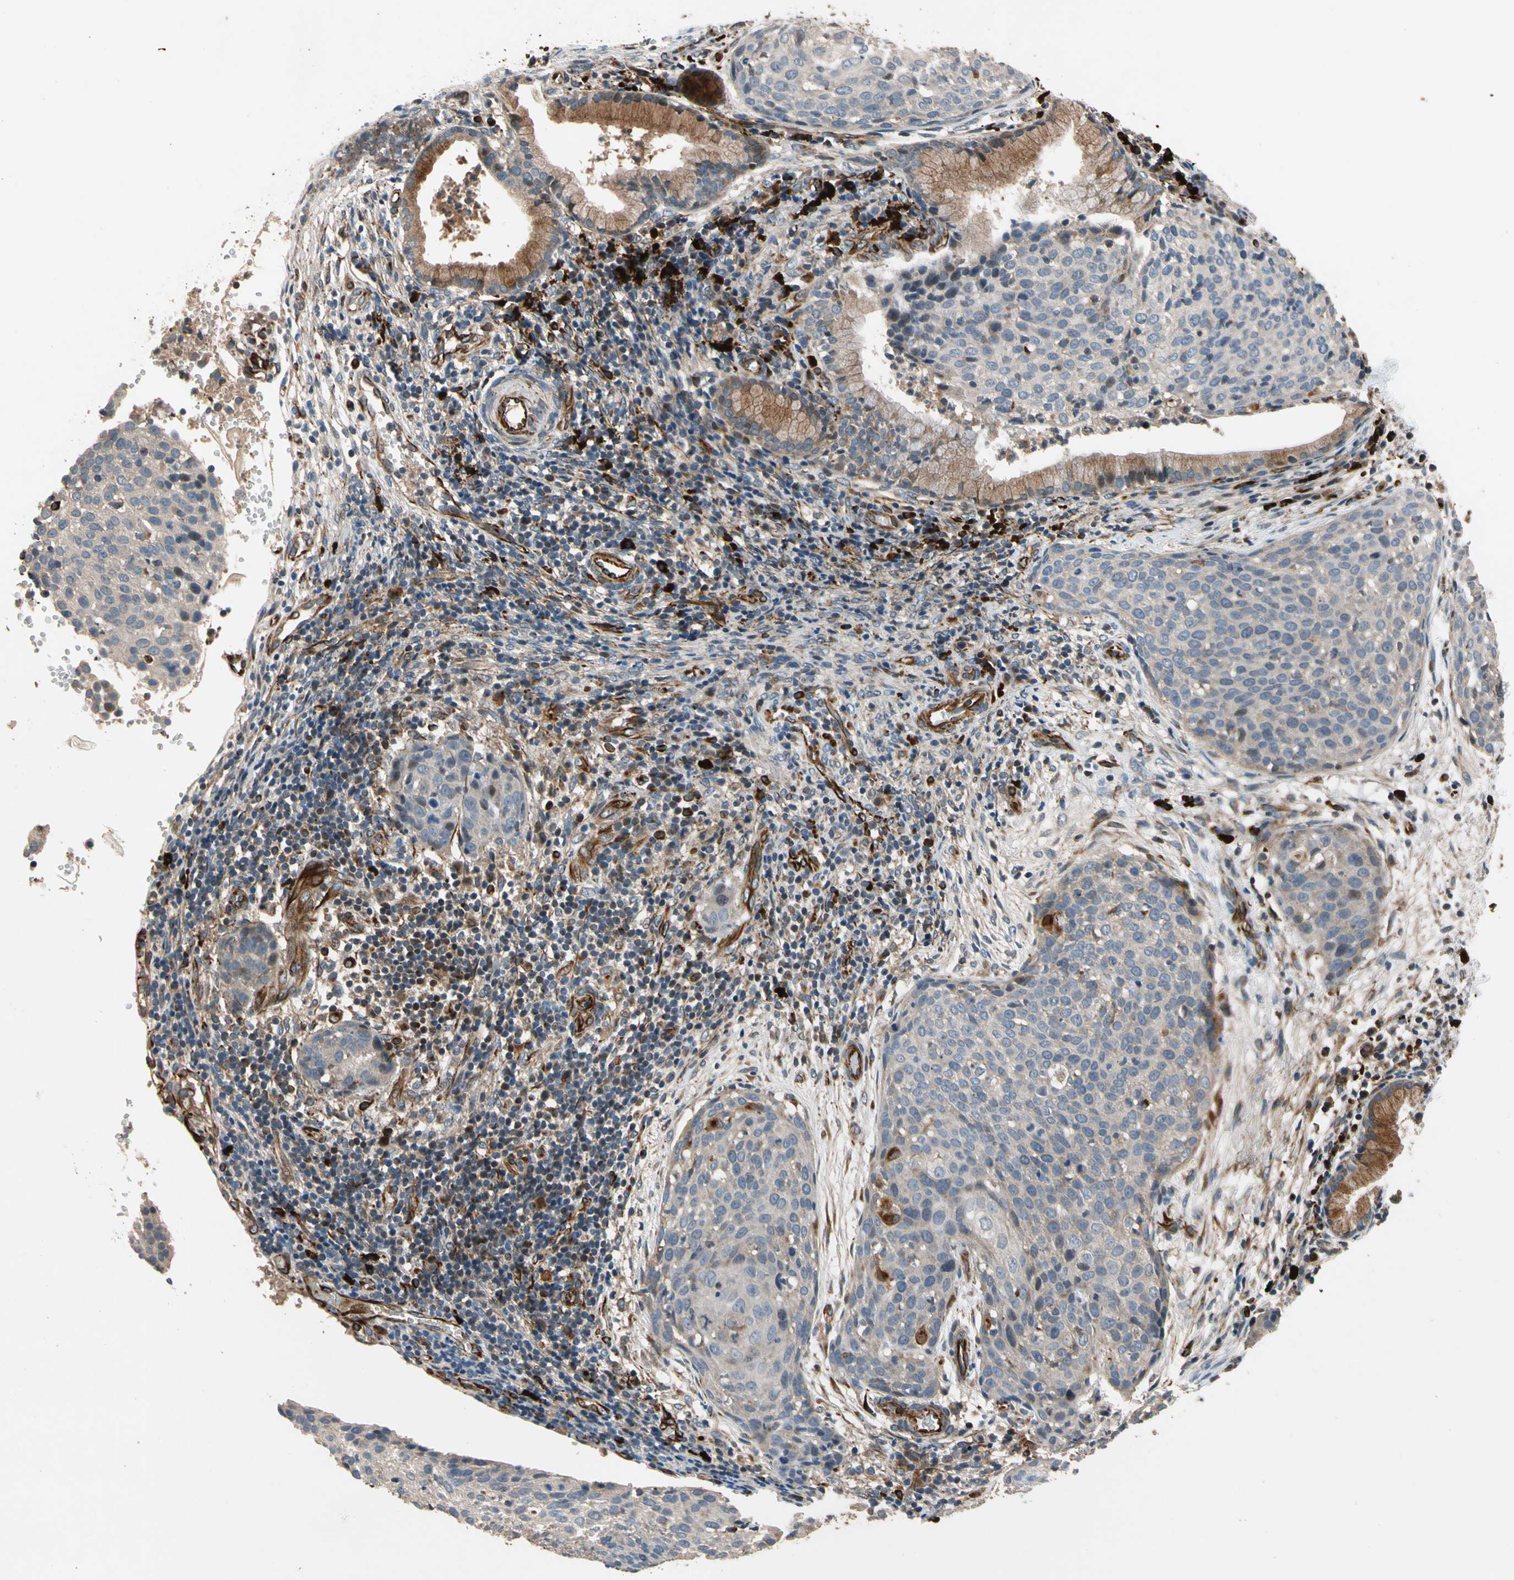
{"staining": {"intensity": "weak", "quantity": "<25%", "location": "cytoplasmic/membranous"}, "tissue": "cervical cancer", "cell_type": "Tumor cells", "image_type": "cancer", "snomed": [{"axis": "morphology", "description": "Squamous cell carcinoma, NOS"}, {"axis": "topography", "description": "Cervix"}], "caption": "IHC histopathology image of neoplastic tissue: cervical cancer (squamous cell carcinoma) stained with DAB (3,3'-diaminobenzidine) reveals no significant protein staining in tumor cells. Nuclei are stained in blue.", "gene": "FGD6", "patient": {"sex": "female", "age": 38}}